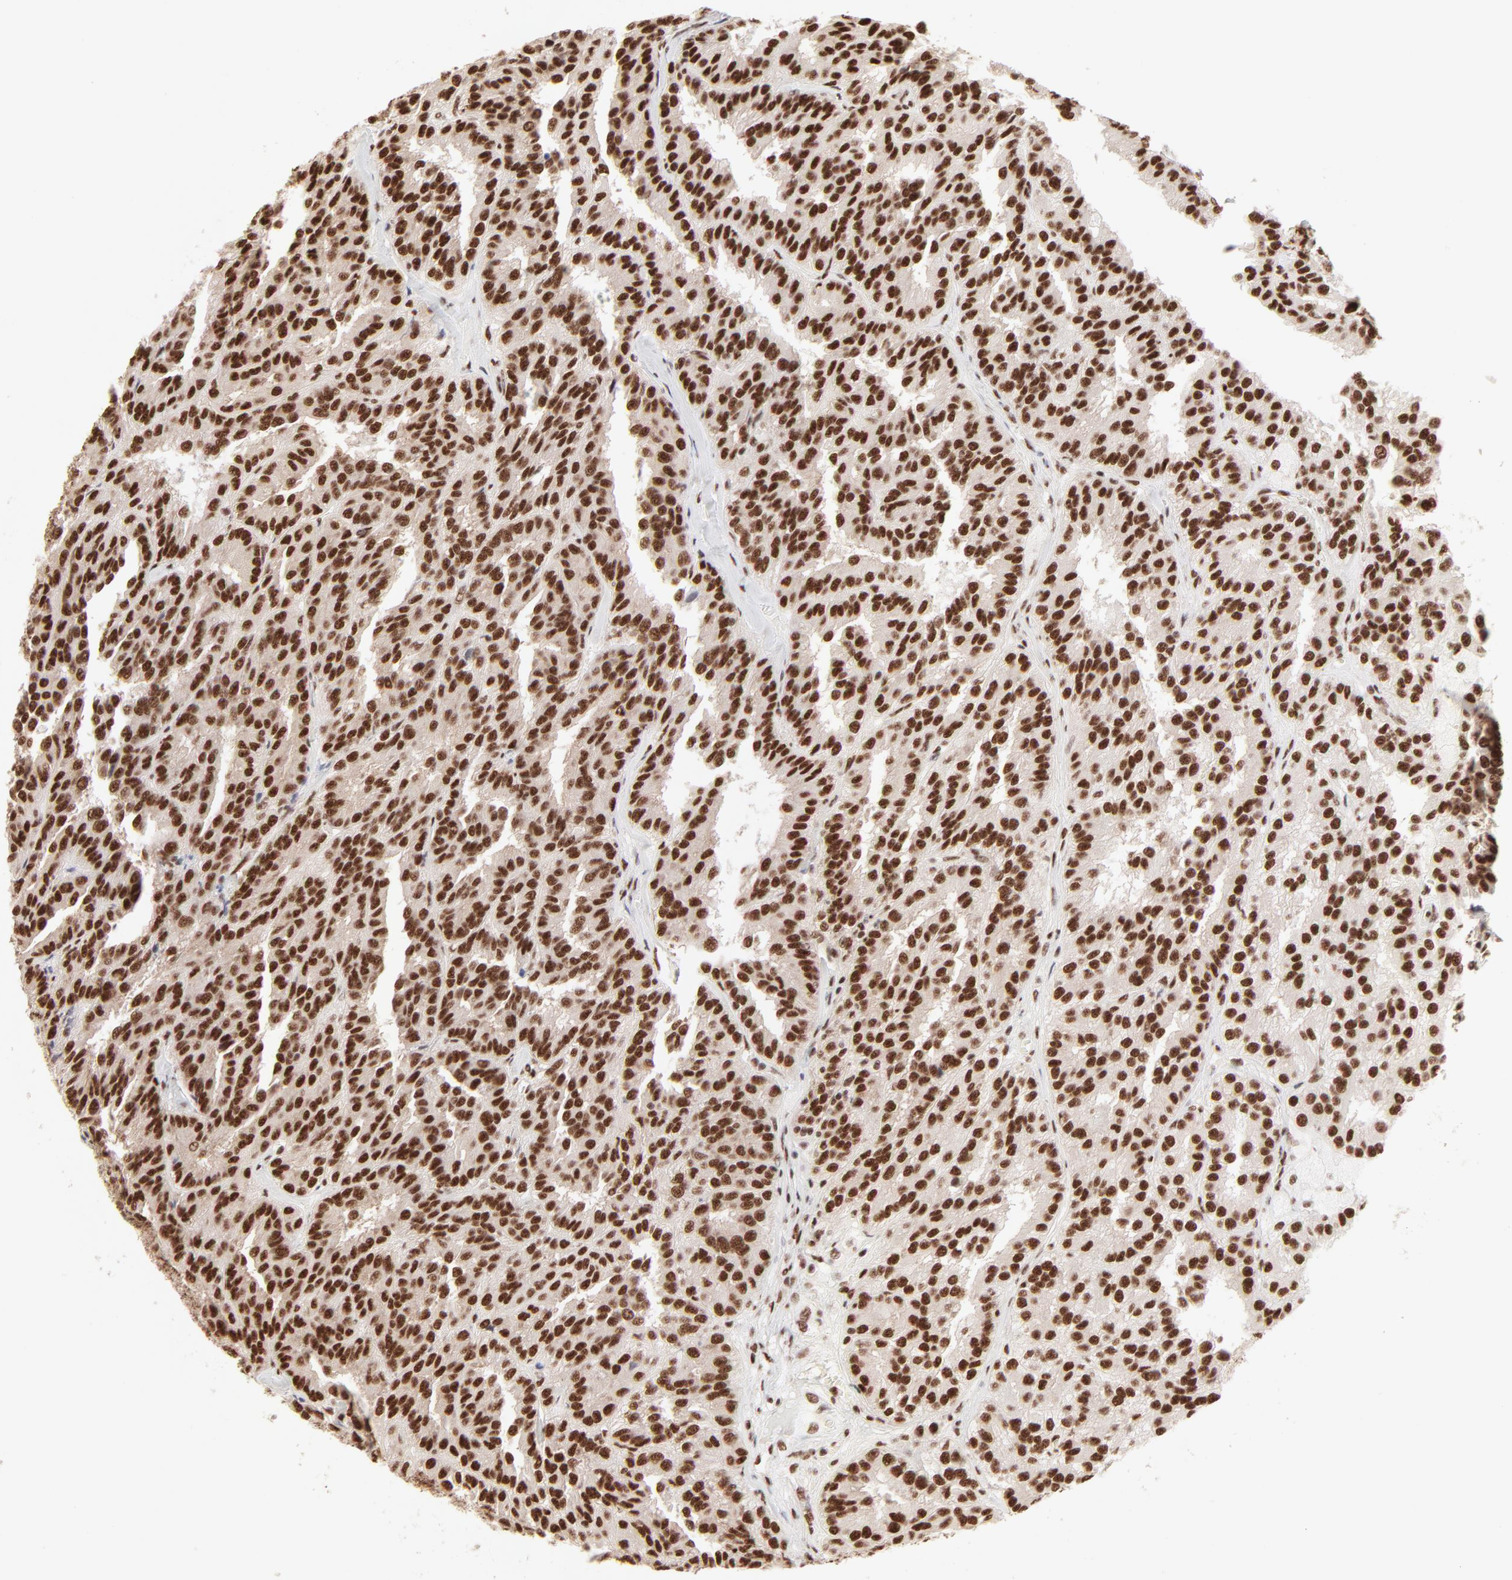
{"staining": {"intensity": "strong", "quantity": ">75%", "location": "nuclear"}, "tissue": "renal cancer", "cell_type": "Tumor cells", "image_type": "cancer", "snomed": [{"axis": "morphology", "description": "Adenocarcinoma, NOS"}, {"axis": "topography", "description": "Kidney"}], "caption": "Protein analysis of adenocarcinoma (renal) tissue shows strong nuclear expression in about >75% of tumor cells. (Brightfield microscopy of DAB IHC at high magnification).", "gene": "TARDBP", "patient": {"sex": "male", "age": 46}}